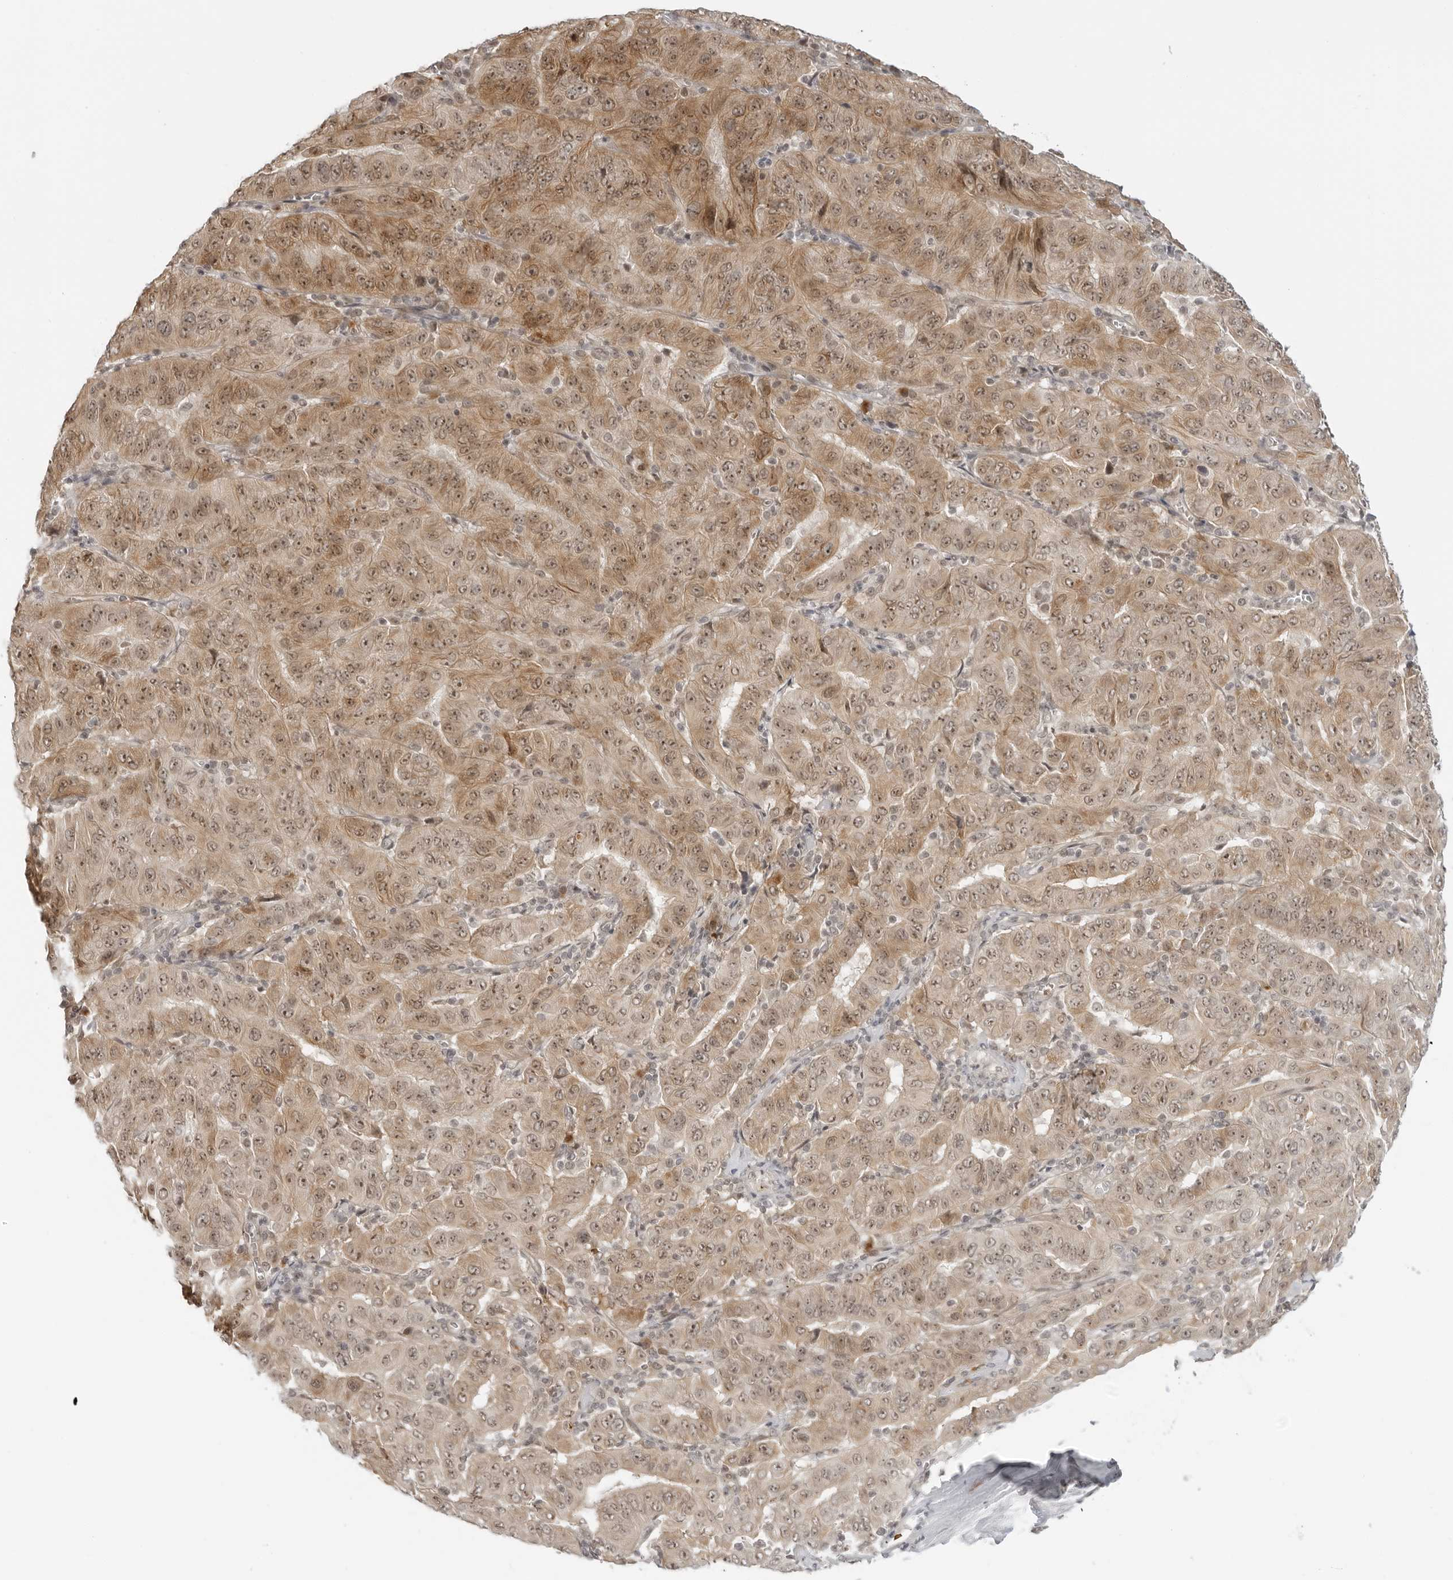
{"staining": {"intensity": "moderate", "quantity": ">75%", "location": "cytoplasmic/membranous,nuclear"}, "tissue": "pancreatic cancer", "cell_type": "Tumor cells", "image_type": "cancer", "snomed": [{"axis": "morphology", "description": "Adenocarcinoma, NOS"}, {"axis": "topography", "description": "Pancreas"}], "caption": "IHC of pancreatic cancer exhibits medium levels of moderate cytoplasmic/membranous and nuclear positivity in about >75% of tumor cells.", "gene": "SUGCT", "patient": {"sex": "male", "age": 63}}